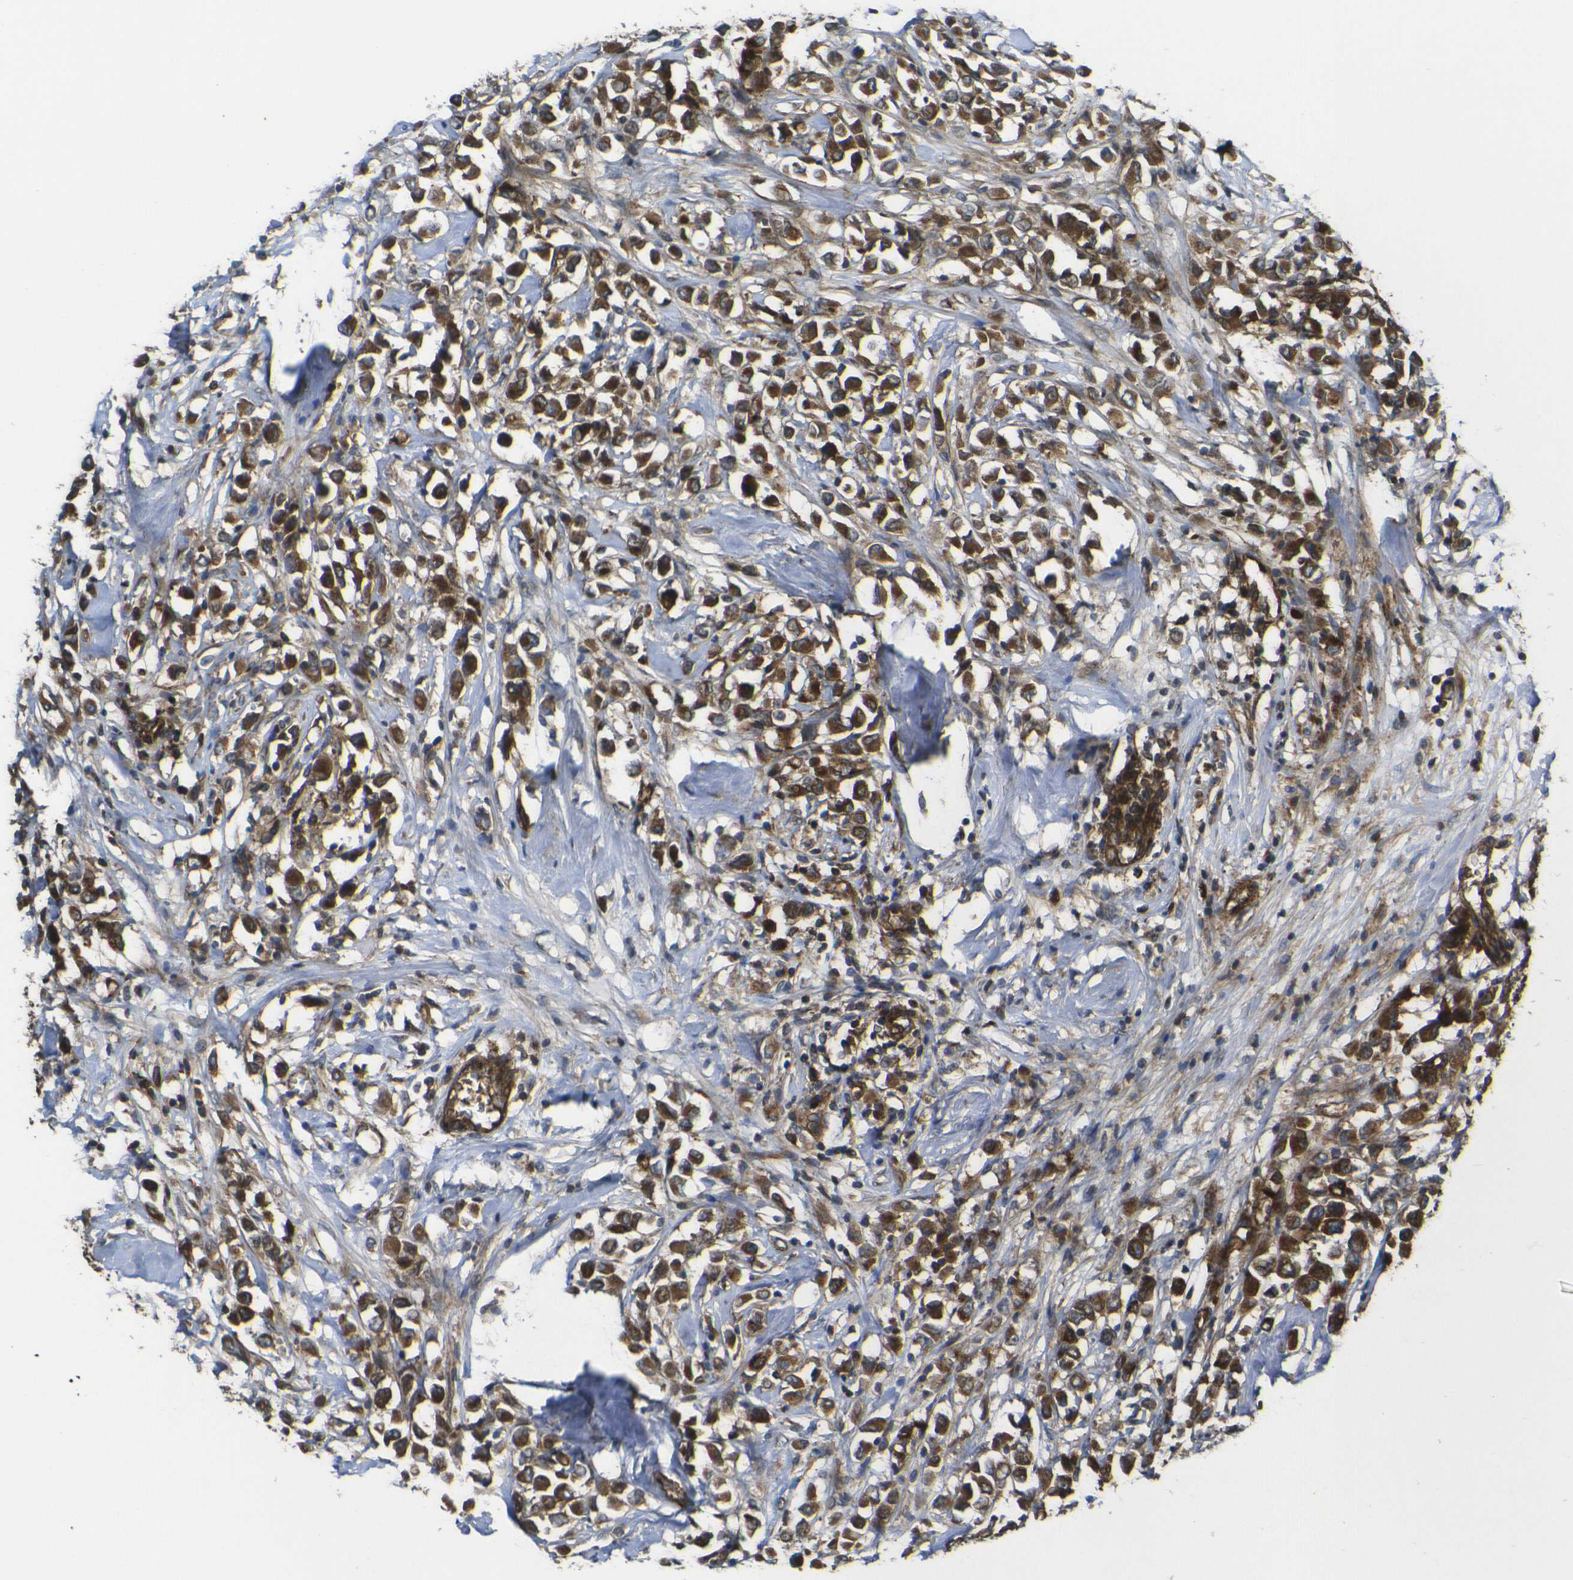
{"staining": {"intensity": "strong", "quantity": ">75%", "location": "cytoplasmic/membranous"}, "tissue": "breast cancer", "cell_type": "Tumor cells", "image_type": "cancer", "snomed": [{"axis": "morphology", "description": "Duct carcinoma"}, {"axis": "topography", "description": "Breast"}], "caption": "The histopathology image demonstrates staining of breast cancer, revealing strong cytoplasmic/membranous protein expression (brown color) within tumor cells.", "gene": "ECE1", "patient": {"sex": "female", "age": 61}}